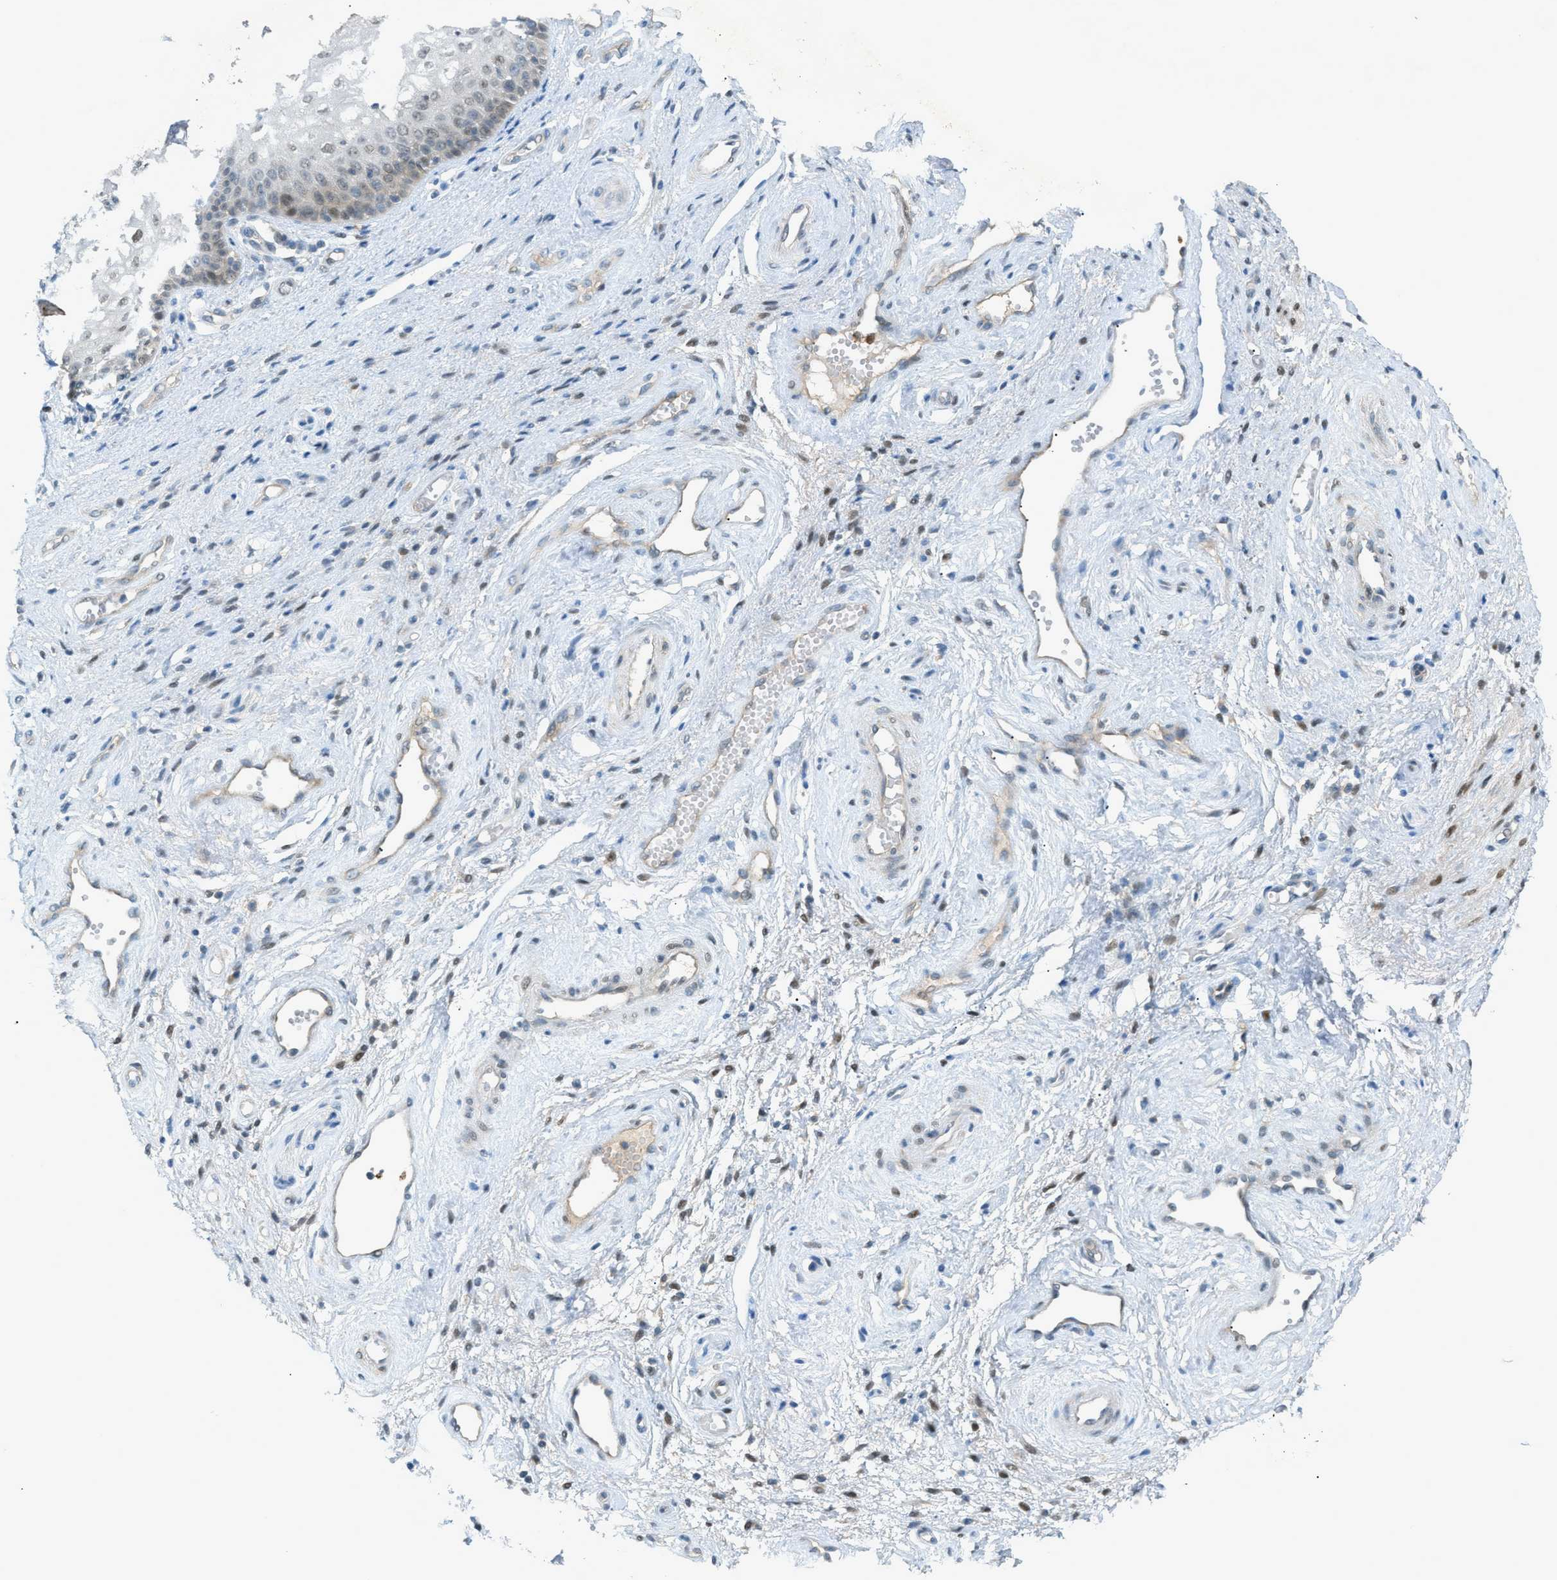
{"staining": {"intensity": "moderate", "quantity": "<25%", "location": "nuclear"}, "tissue": "vagina", "cell_type": "Squamous epithelial cells", "image_type": "normal", "snomed": [{"axis": "morphology", "description": "Normal tissue, NOS"}, {"axis": "topography", "description": "Vagina"}], "caption": "This photomicrograph displays immunohistochemistry staining of unremarkable vagina, with low moderate nuclear staining in approximately <25% of squamous epithelial cells.", "gene": "DYRK1A", "patient": {"sex": "female", "age": 34}}